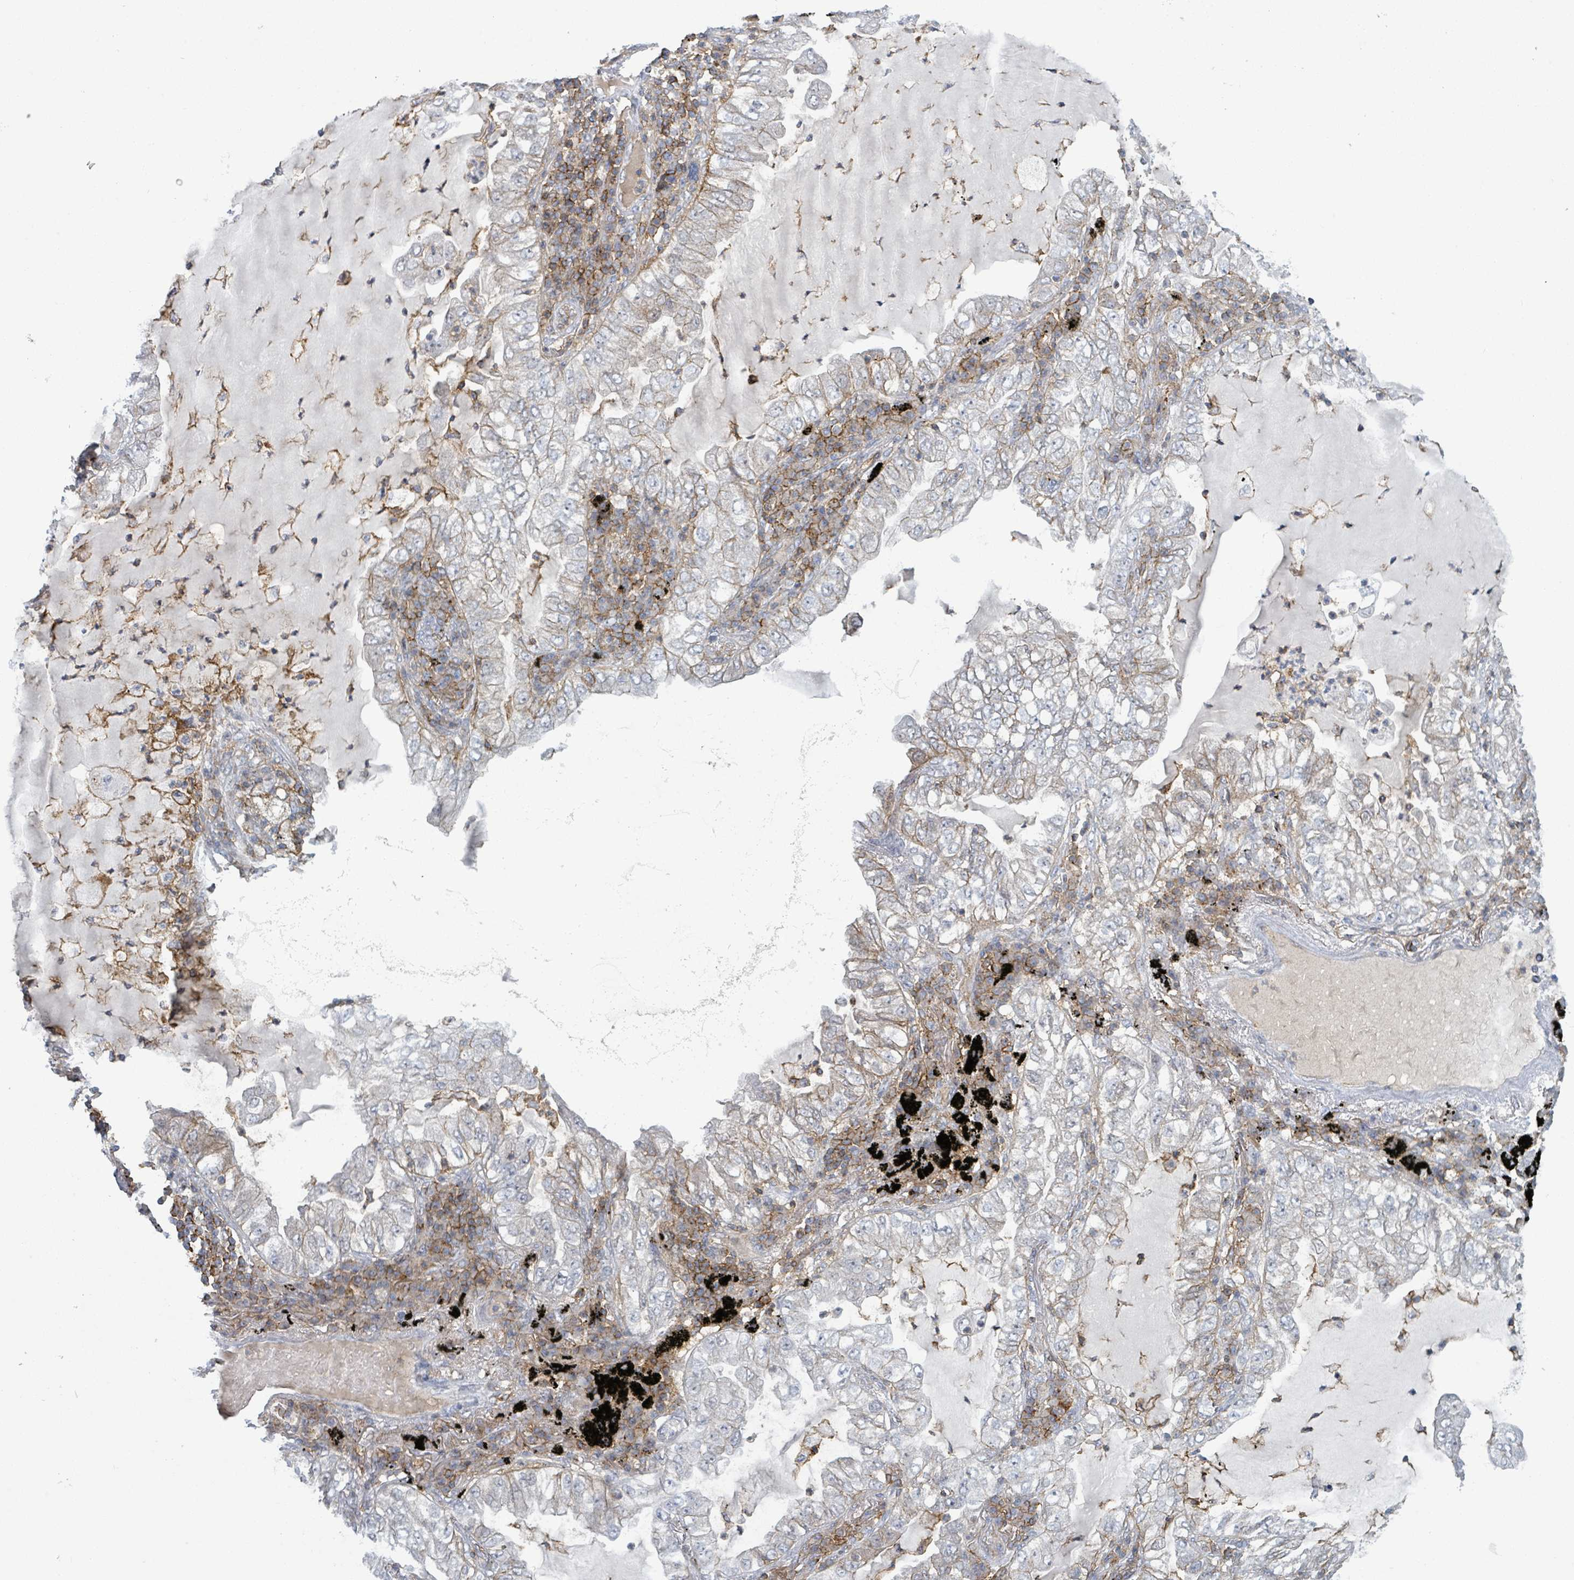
{"staining": {"intensity": "moderate", "quantity": "<25%", "location": "cytoplasmic/membranous"}, "tissue": "lung cancer", "cell_type": "Tumor cells", "image_type": "cancer", "snomed": [{"axis": "morphology", "description": "Adenocarcinoma, NOS"}, {"axis": "topography", "description": "Lung"}], "caption": "This is an image of immunohistochemistry (IHC) staining of lung cancer (adenocarcinoma), which shows moderate positivity in the cytoplasmic/membranous of tumor cells.", "gene": "TNFRSF14", "patient": {"sex": "female", "age": 73}}